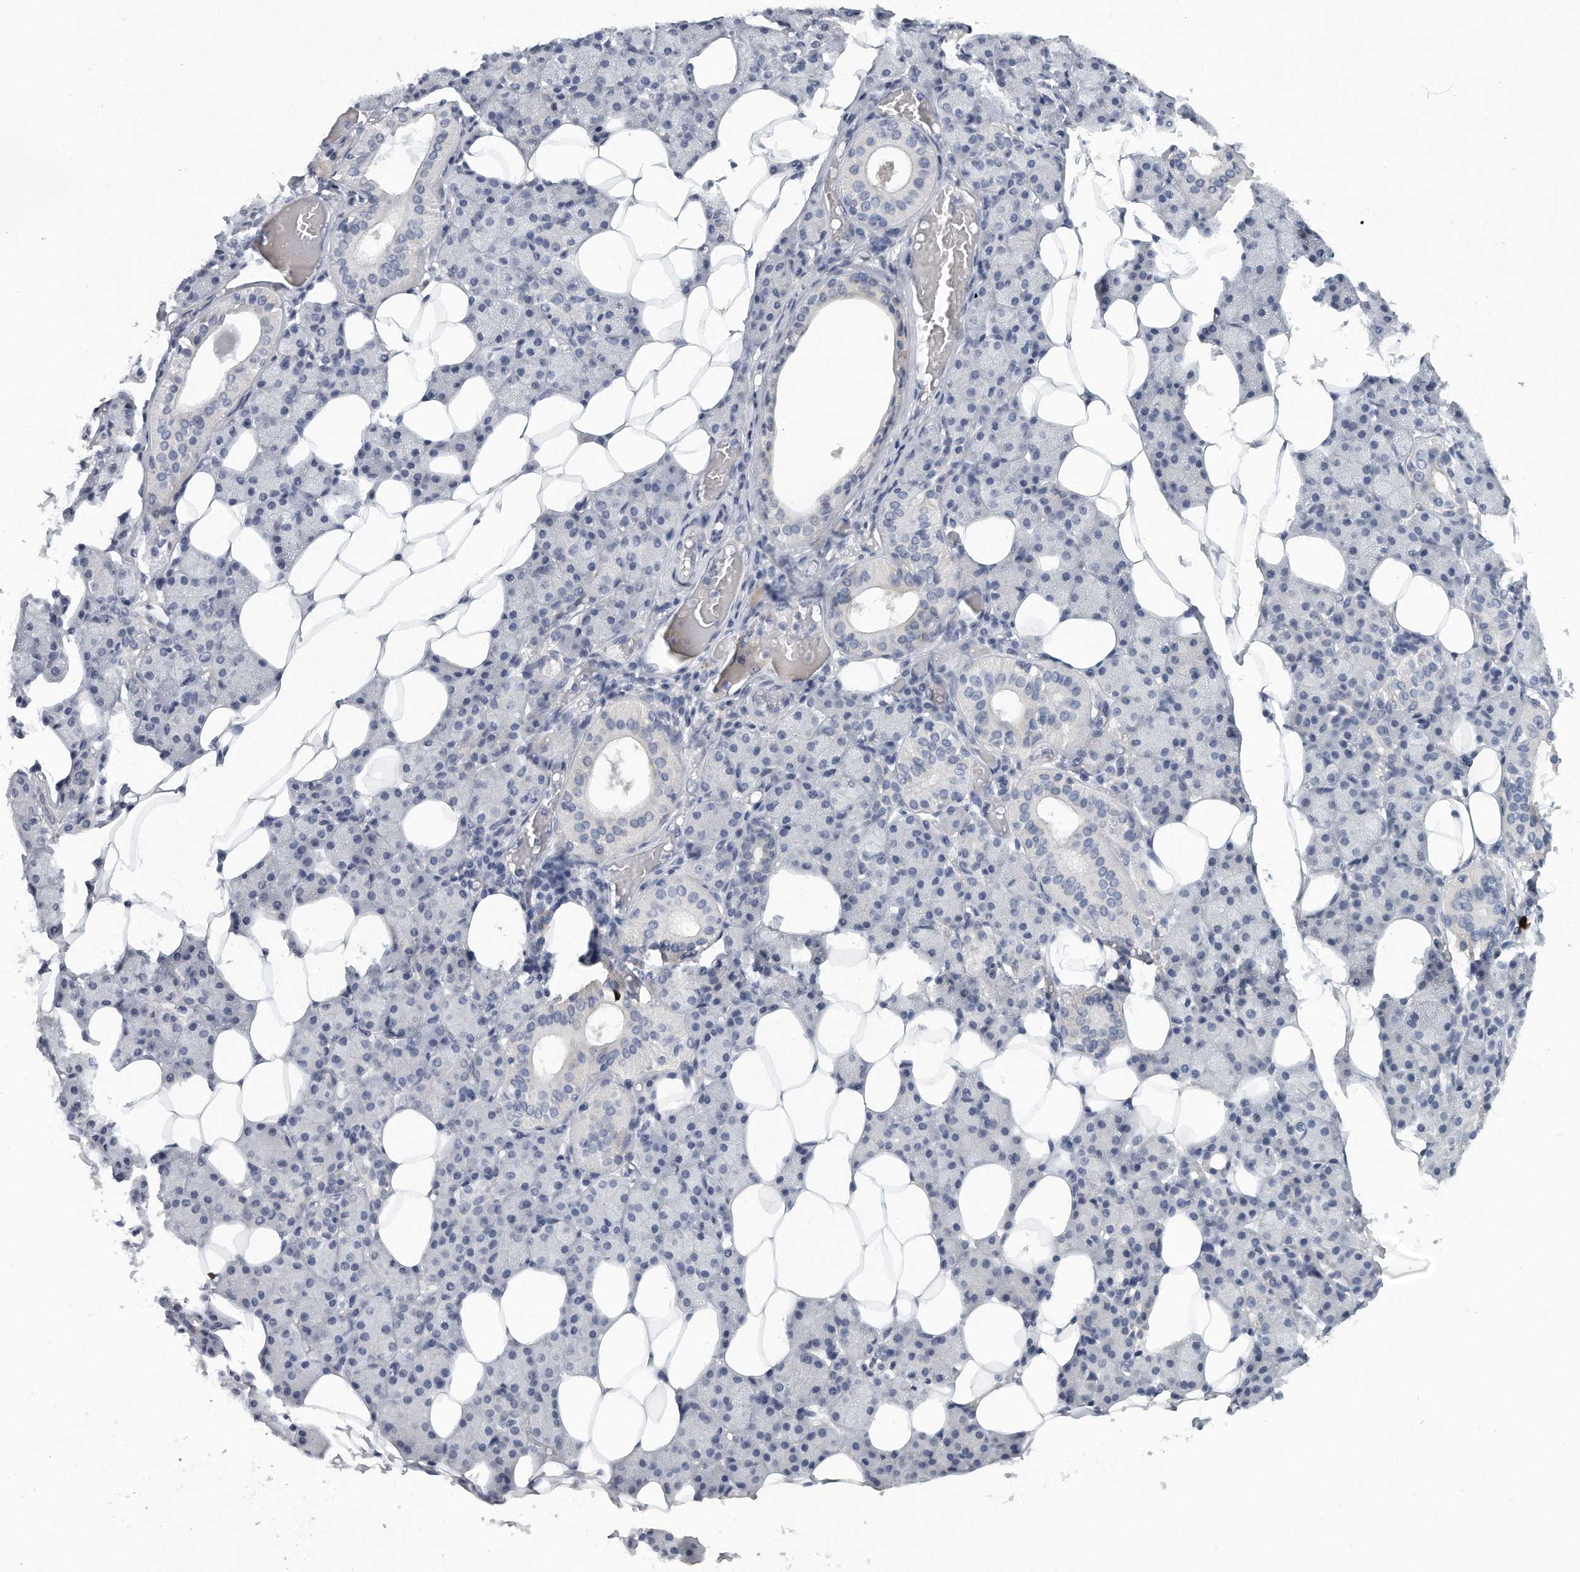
{"staining": {"intensity": "negative", "quantity": "none", "location": "none"}, "tissue": "salivary gland", "cell_type": "Glandular cells", "image_type": "normal", "snomed": [{"axis": "morphology", "description": "Normal tissue, NOS"}, {"axis": "topography", "description": "Salivary gland"}], "caption": "The photomicrograph shows no significant positivity in glandular cells of salivary gland.", "gene": "KLHL7", "patient": {"sex": "female", "age": 33}}